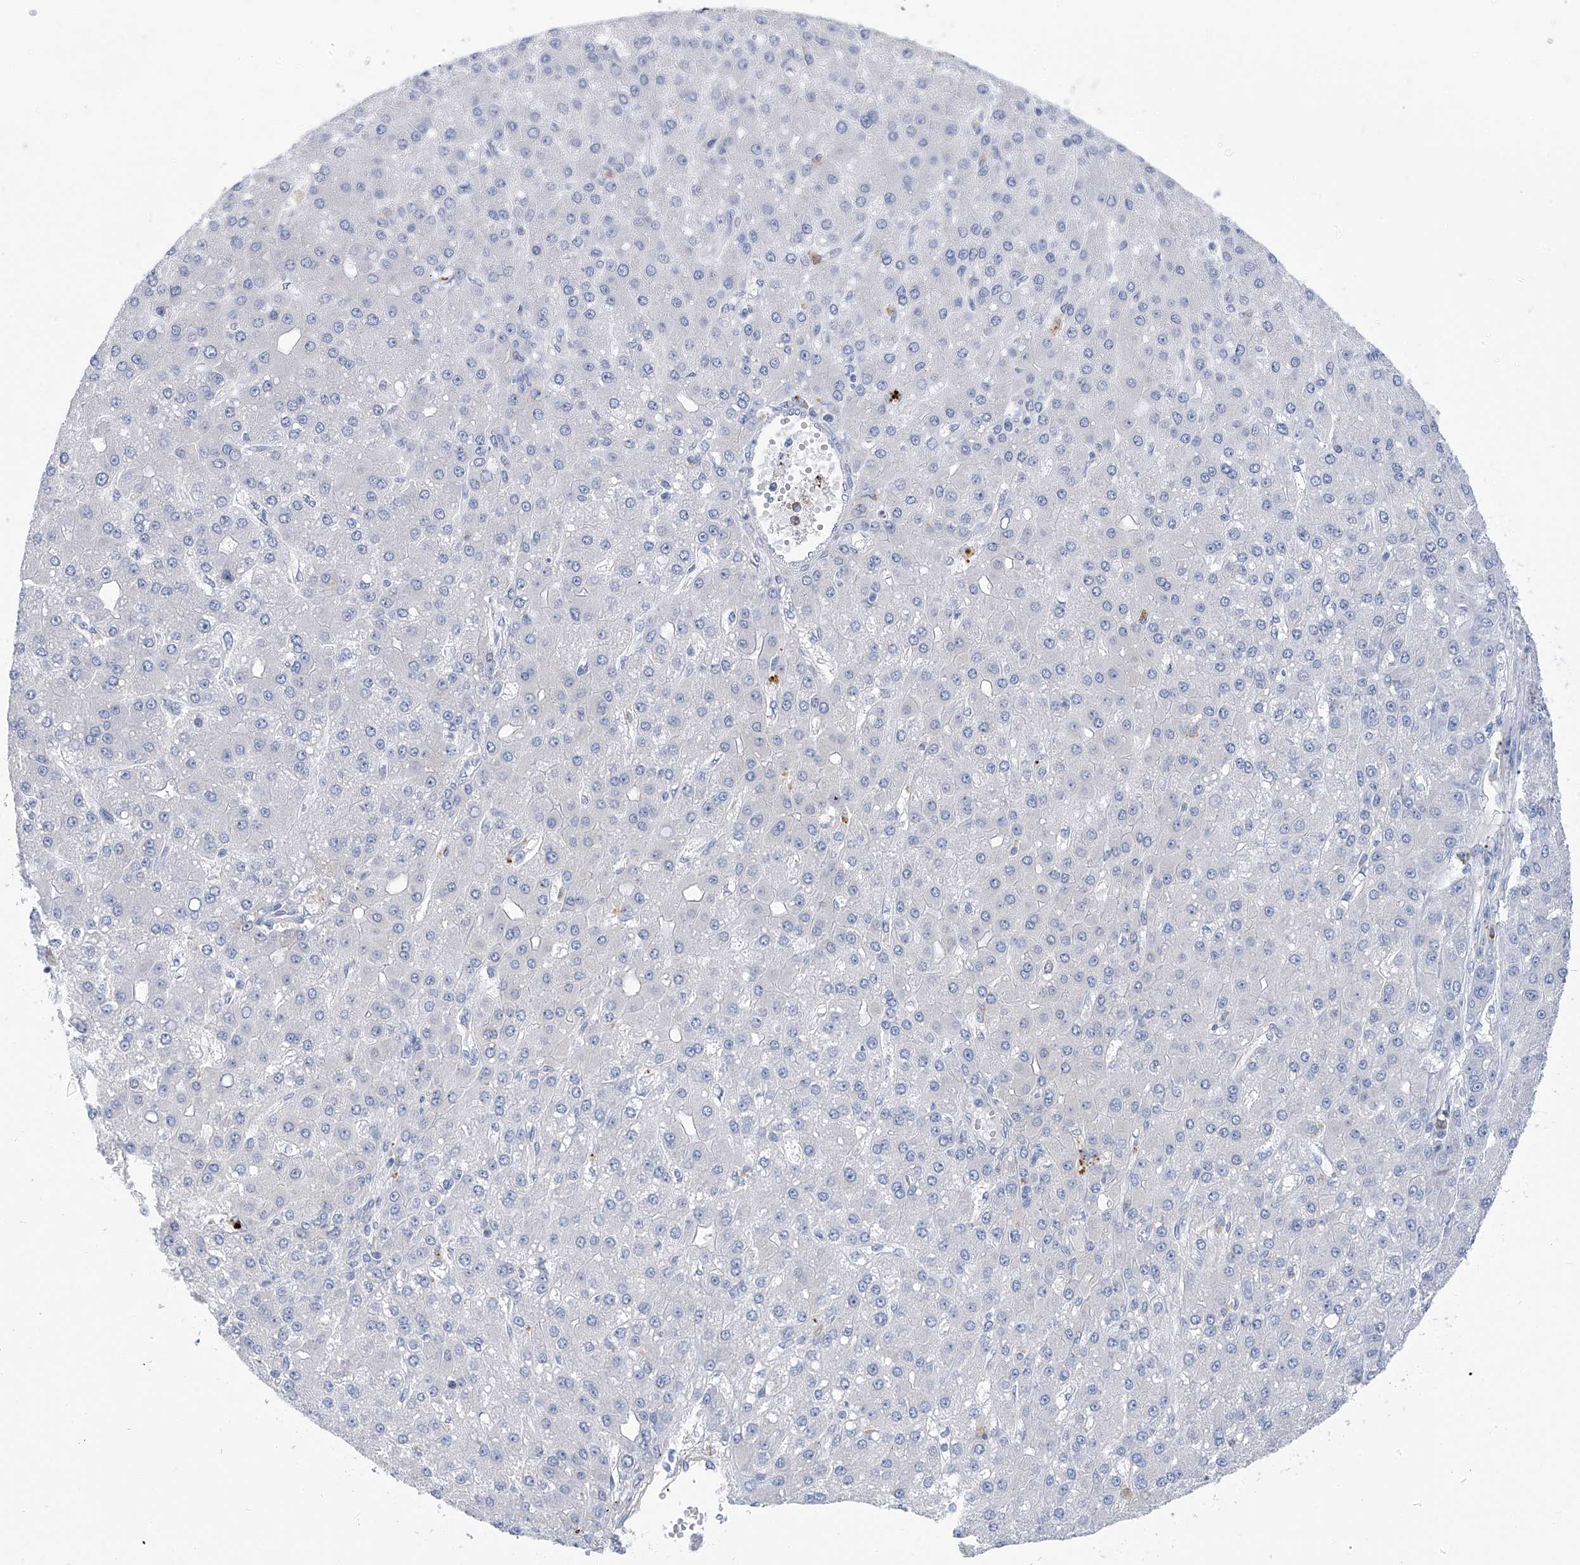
{"staining": {"intensity": "negative", "quantity": "none", "location": "none"}, "tissue": "liver cancer", "cell_type": "Tumor cells", "image_type": "cancer", "snomed": [{"axis": "morphology", "description": "Carcinoma, Hepatocellular, NOS"}, {"axis": "topography", "description": "Liver"}], "caption": "This is an IHC histopathology image of human liver cancer. There is no positivity in tumor cells.", "gene": "PHF20", "patient": {"sex": "male", "age": 67}}